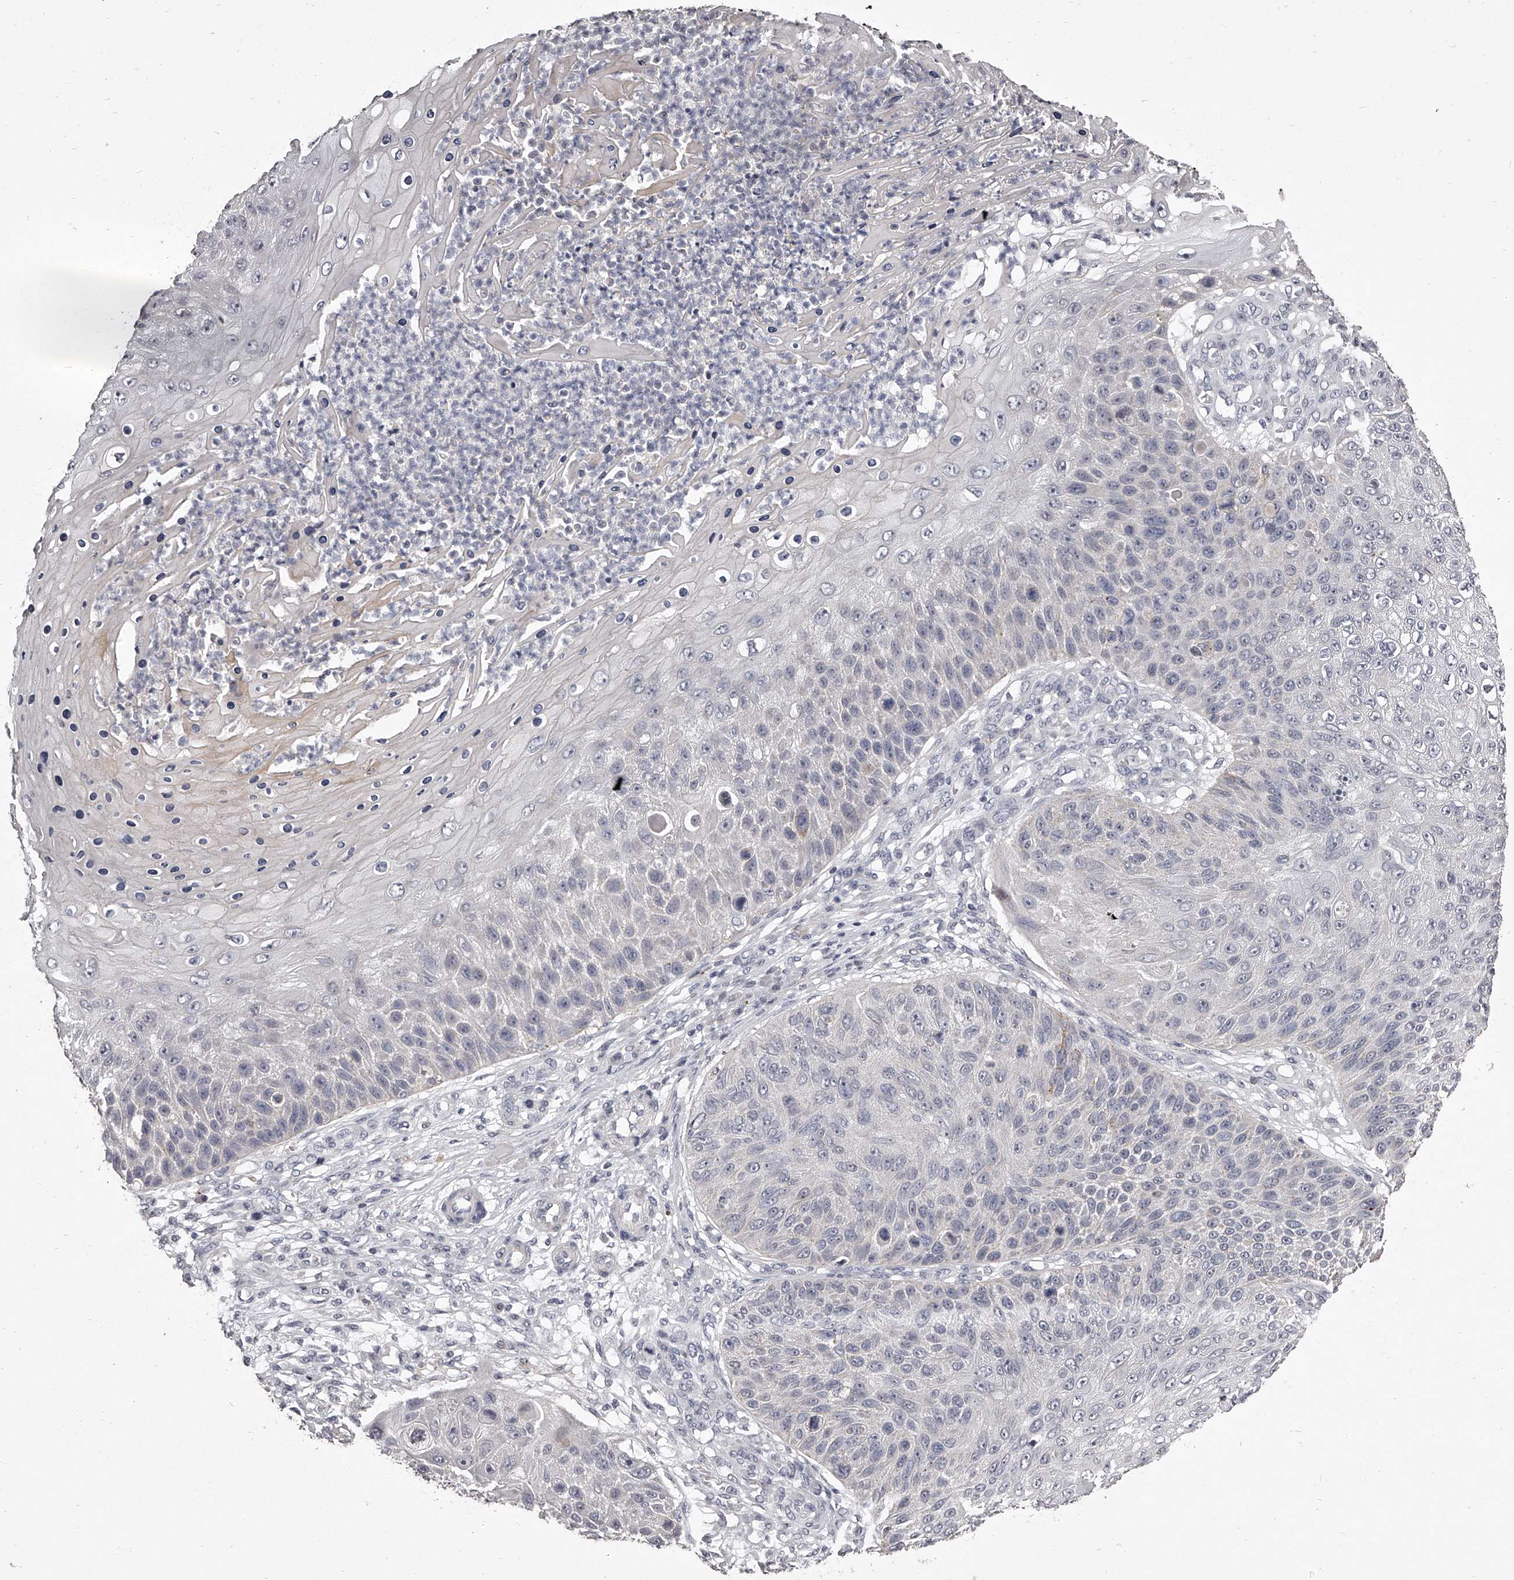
{"staining": {"intensity": "negative", "quantity": "none", "location": "none"}, "tissue": "skin cancer", "cell_type": "Tumor cells", "image_type": "cancer", "snomed": [{"axis": "morphology", "description": "Squamous cell carcinoma, NOS"}, {"axis": "topography", "description": "Skin"}], "caption": "Human skin cancer stained for a protein using immunohistochemistry (IHC) exhibits no staining in tumor cells.", "gene": "NT5DC1", "patient": {"sex": "female", "age": 88}}